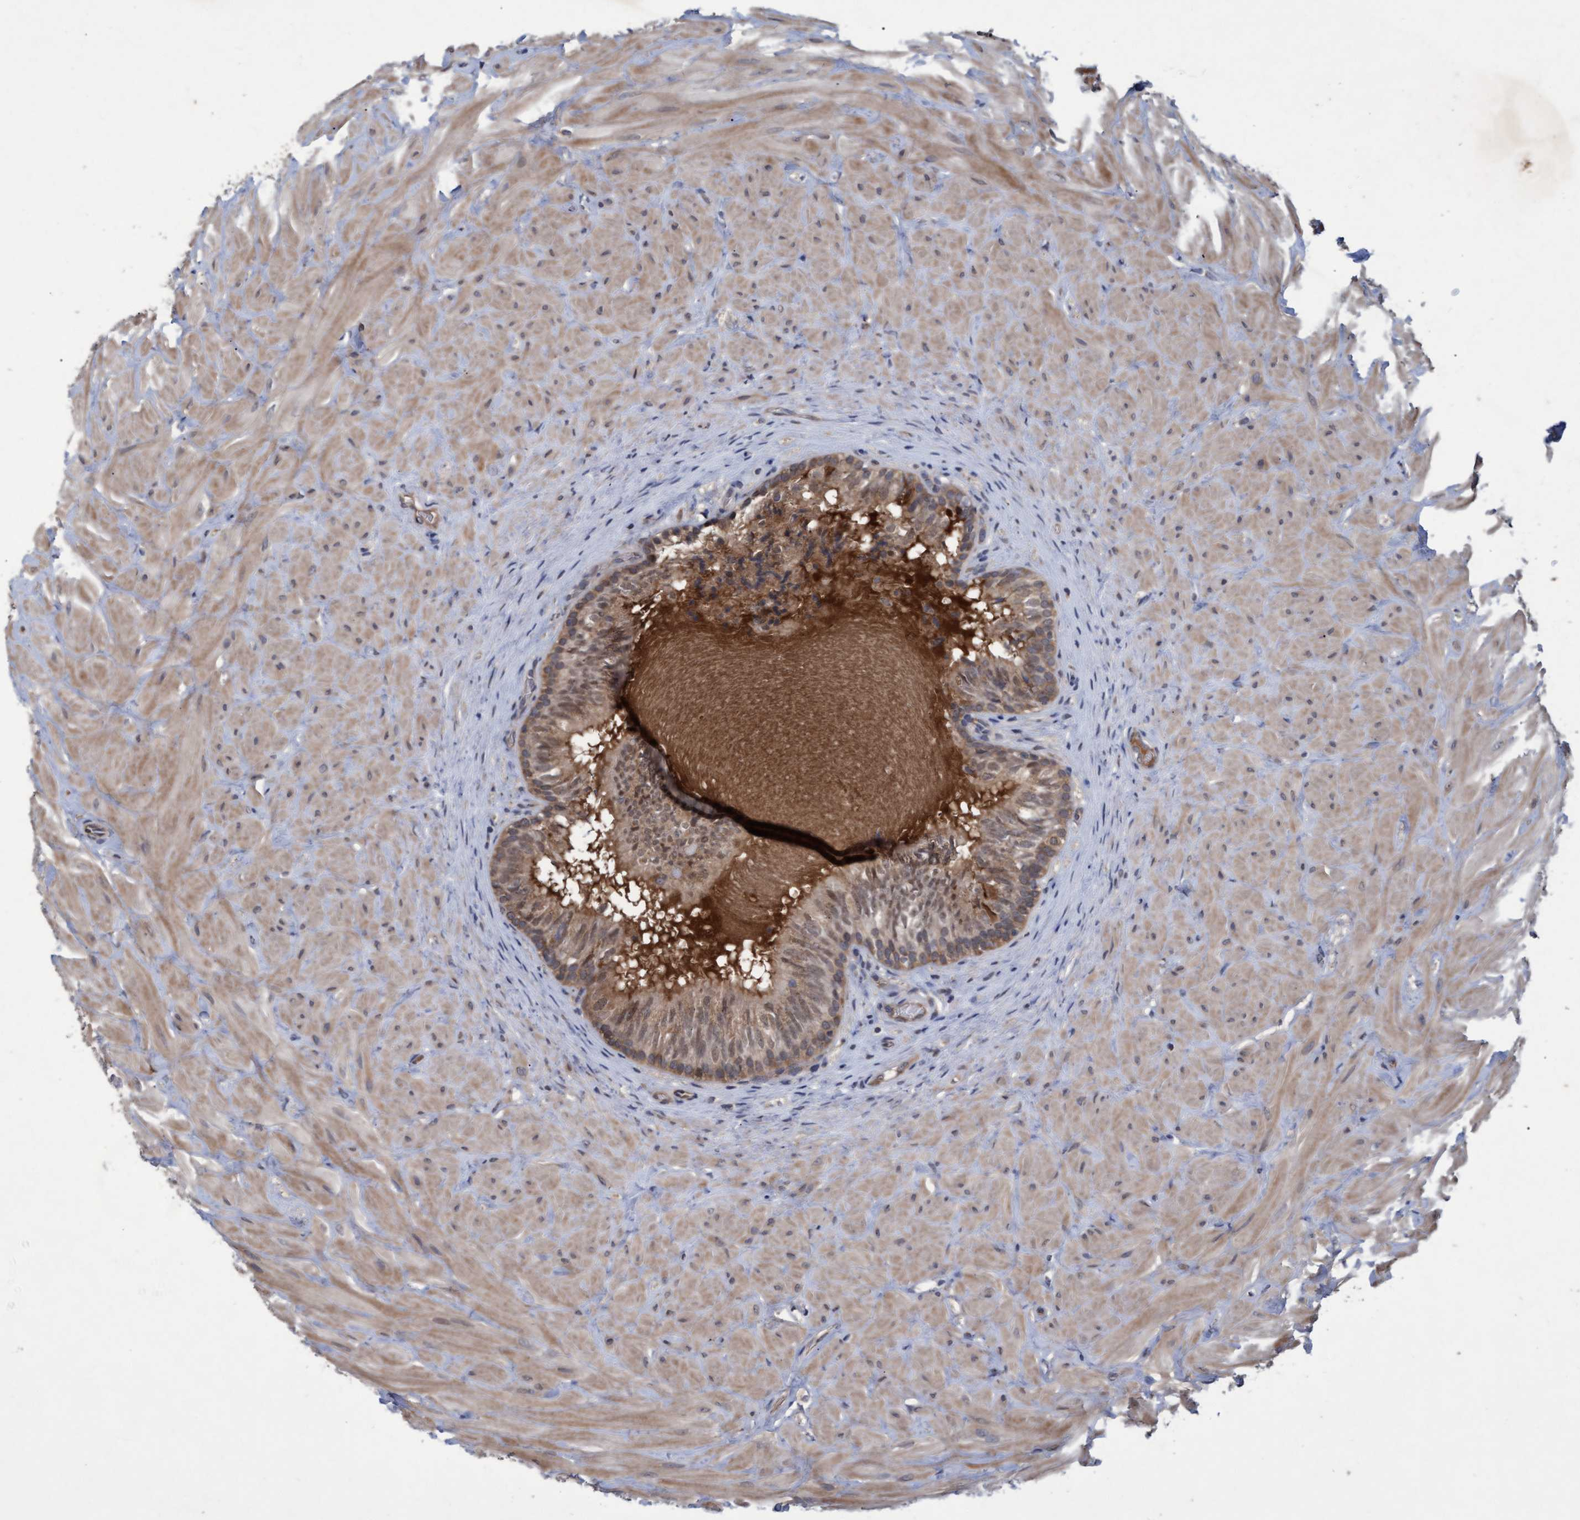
{"staining": {"intensity": "moderate", "quantity": ">75%", "location": "cytoplasmic/membranous,nuclear"}, "tissue": "epididymis", "cell_type": "Glandular cells", "image_type": "normal", "snomed": [{"axis": "morphology", "description": "Normal tissue, NOS"}, {"axis": "topography", "description": "Soft tissue"}, {"axis": "topography", "description": "Epididymis"}], "caption": "Immunohistochemical staining of unremarkable human epididymis displays medium levels of moderate cytoplasmic/membranous,nuclear positivity in approximately >75% of glandular cells. Immunohistochemistry (ihc) stains the protein of interest in brown and the nuclei are stained blue.", "gene": "PSMB6", "patient": {"sex": "male", "age": 26}}